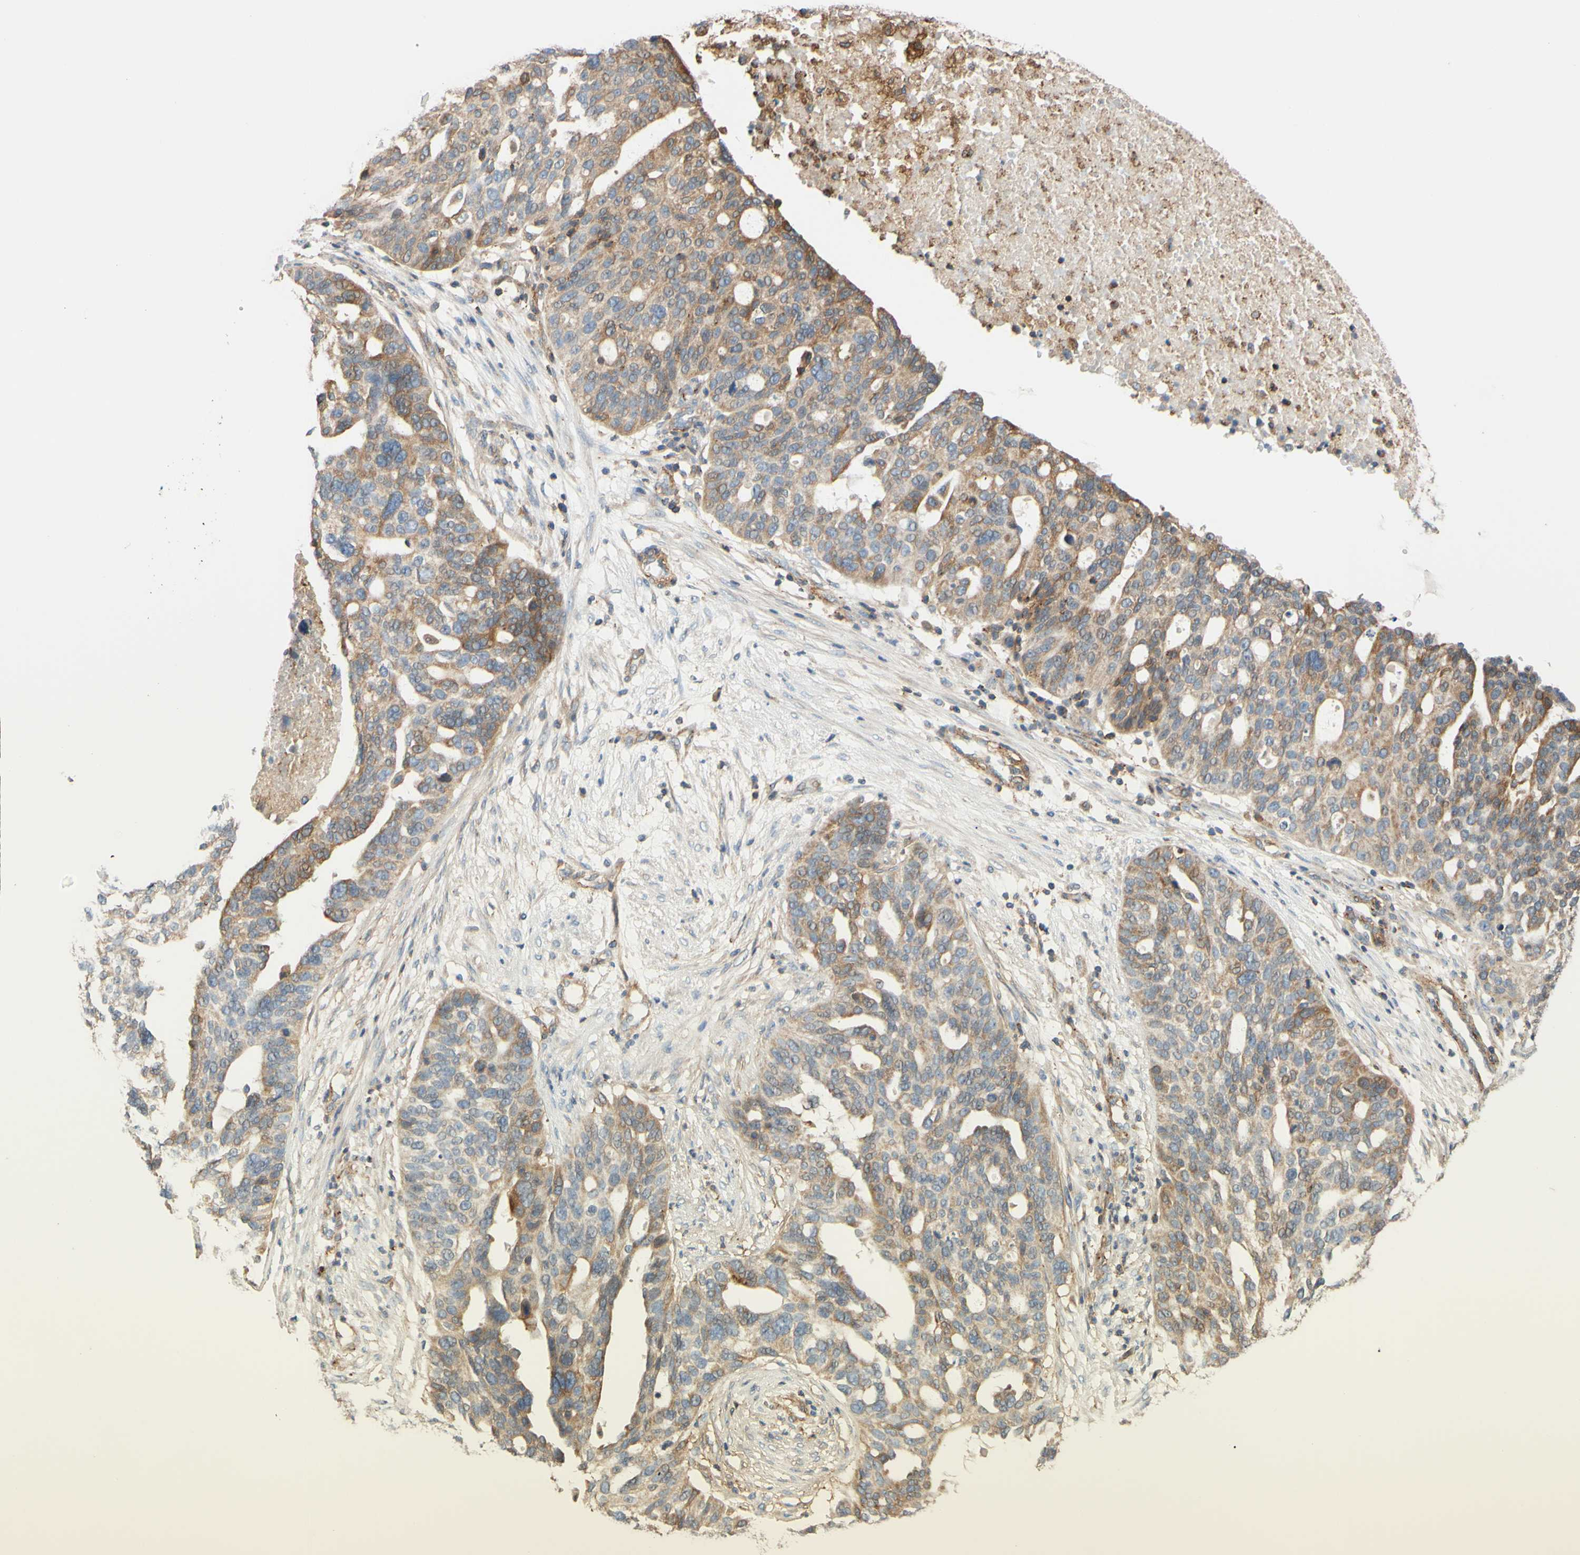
{"staining": {"intensity": "weak", "quantity": "25%-75%", "location": "cytoplasmic/membranous"}, "tissue": "ovarian cancer", "cell_type": "Tumor cells", "image_type": "cancer", "snomed": [{"axis": "morphology", "description": "Cystadenocarcinoma, serous, NOS"}, {"axis": "topography", "description": "Ovary"}], "caption": "Immunohistochemical staining of human ovarian serous cystadenocarcinoma demonstrates low levels of weak cytoplasmic/membranous staining in approximately 25%-75% of tumor cells. (brown staining indicates protein expression, while blue staining denotes nuclei).", "gene": "POR", "patient": {"sex": "female", "age": 59}}